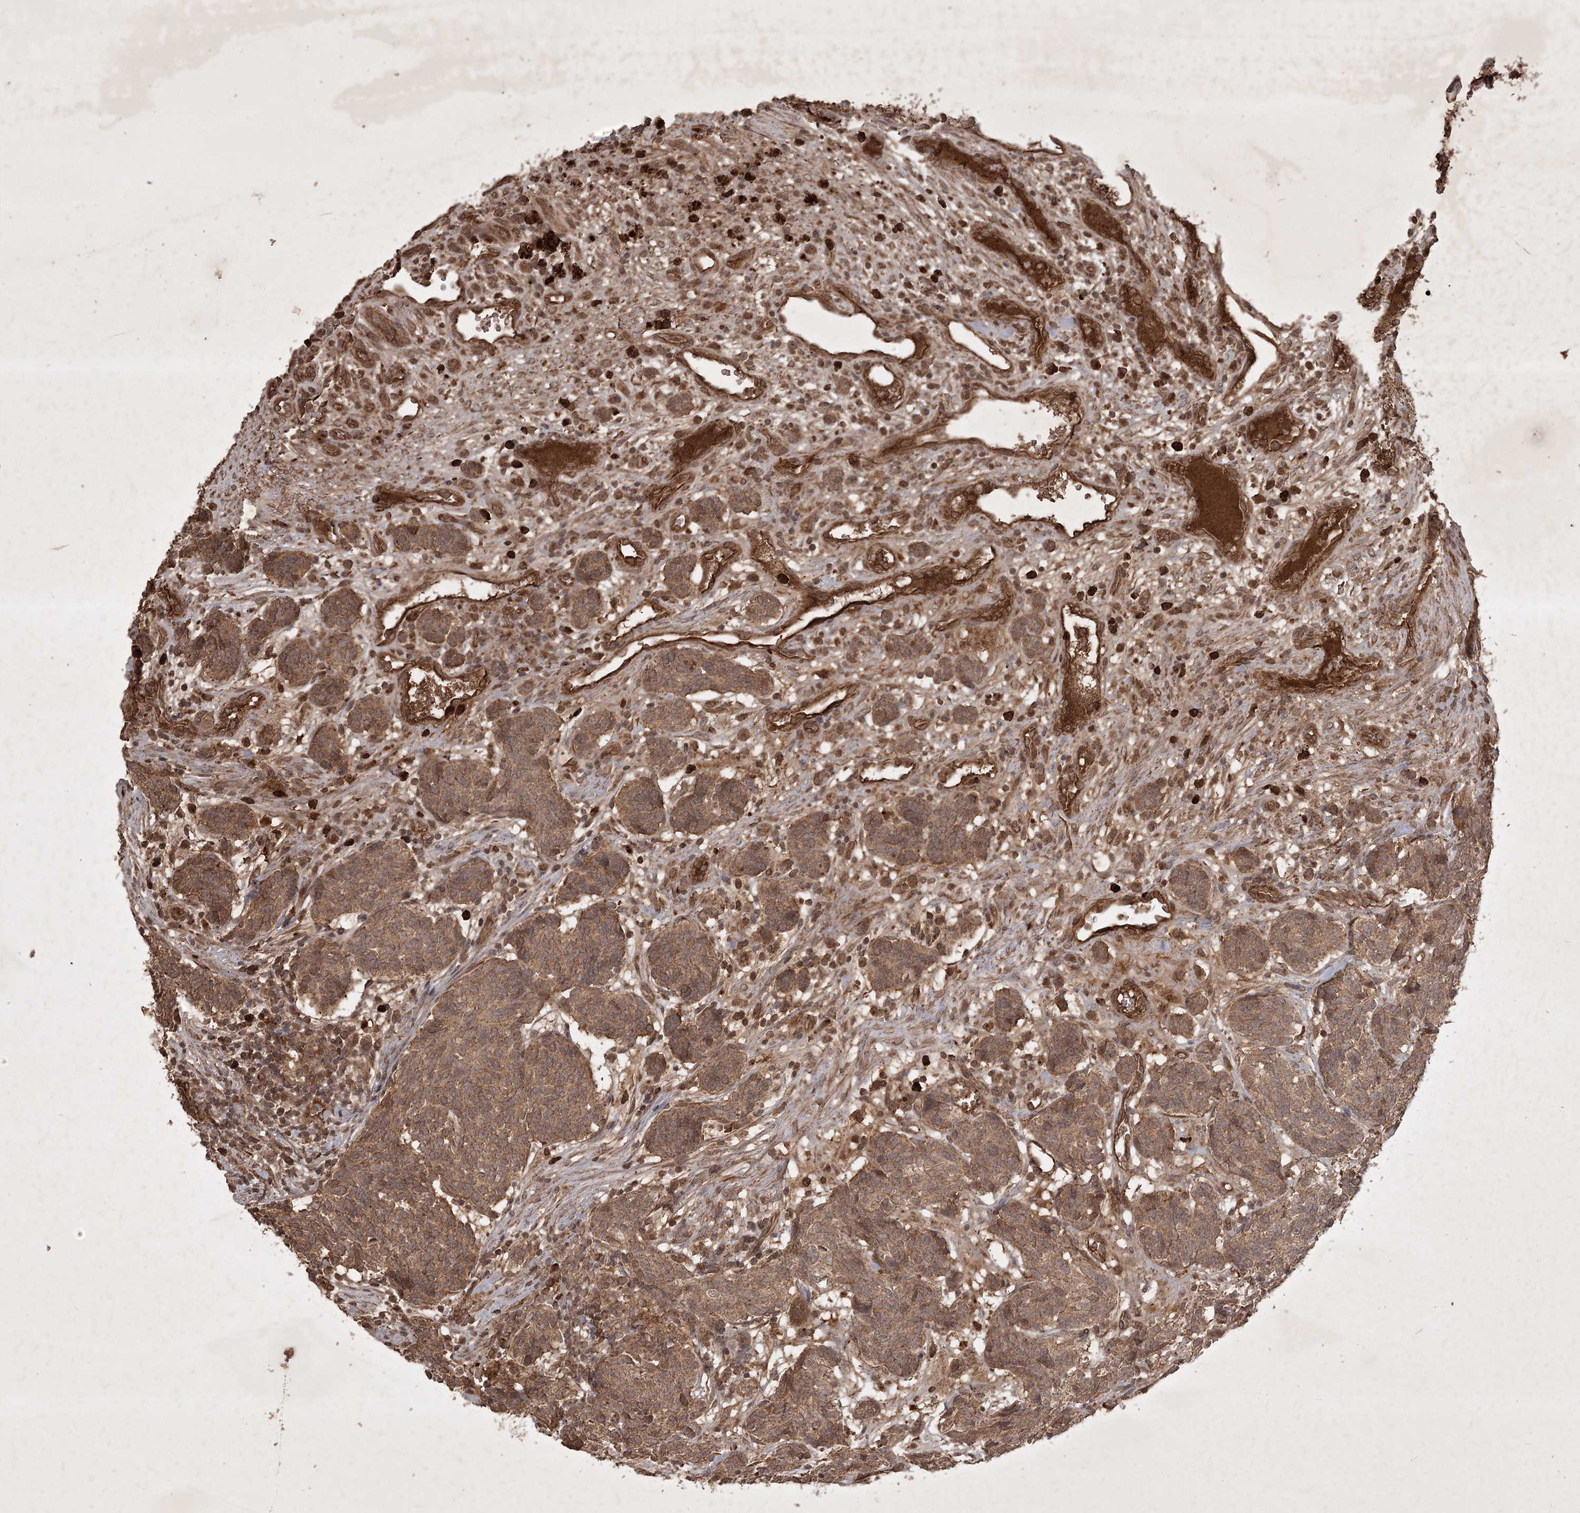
{"staining": {"intensity": "moderate", "quantity": ">75%", "location": "cytoplasmic/membranous"}, "tissue": "carcinoid", "cell_type": "Tumor cells", "image_type": "cancer", "snomed": [{"axis": "morphology", "description": "Carcinoid, malignant, NOS"}, {"axis": "topography", "description": "Lung"}], "caption": "About >75% of tumor cells in human carcinoid (malignant) exhibit moderate cytoplasmic/membranous protein positivity as visualized by brown immunohistochemical staining.", "gene": "ARL13A", "patient": {"sex": "female", "age": 46}}